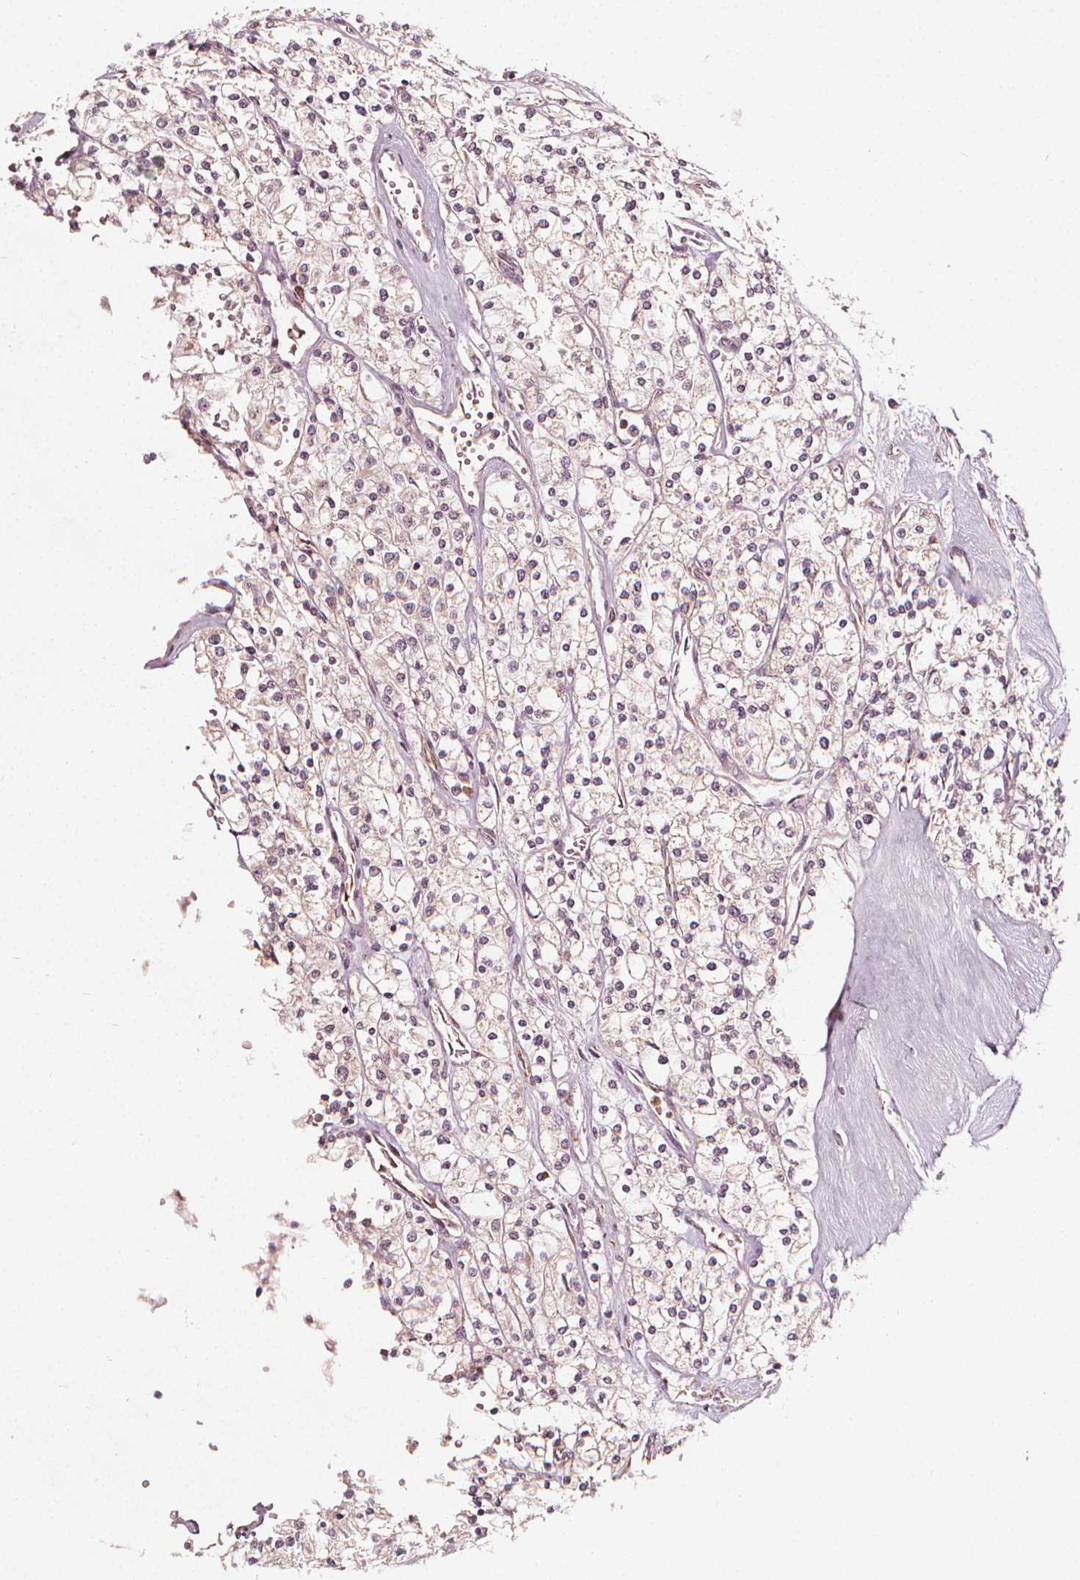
{"staining": {"intensity": "negative", "quantity": "none", "location": "none"}, "tissue": "renal cancer", "cell_type": "Tumor cells", "image_type": "cancer", "snomed": [{"axis": "morphology", "description": "Adenocarcinoma, NOS"}, {"axis": "topography", "description": "Kidney"}], "caption": "Image shows no protein staining in tumor cells of adenocarcinoma (renal) tissue.", "gene": "NPC1L1", "patient": {"sex": "male", "age": 80}}